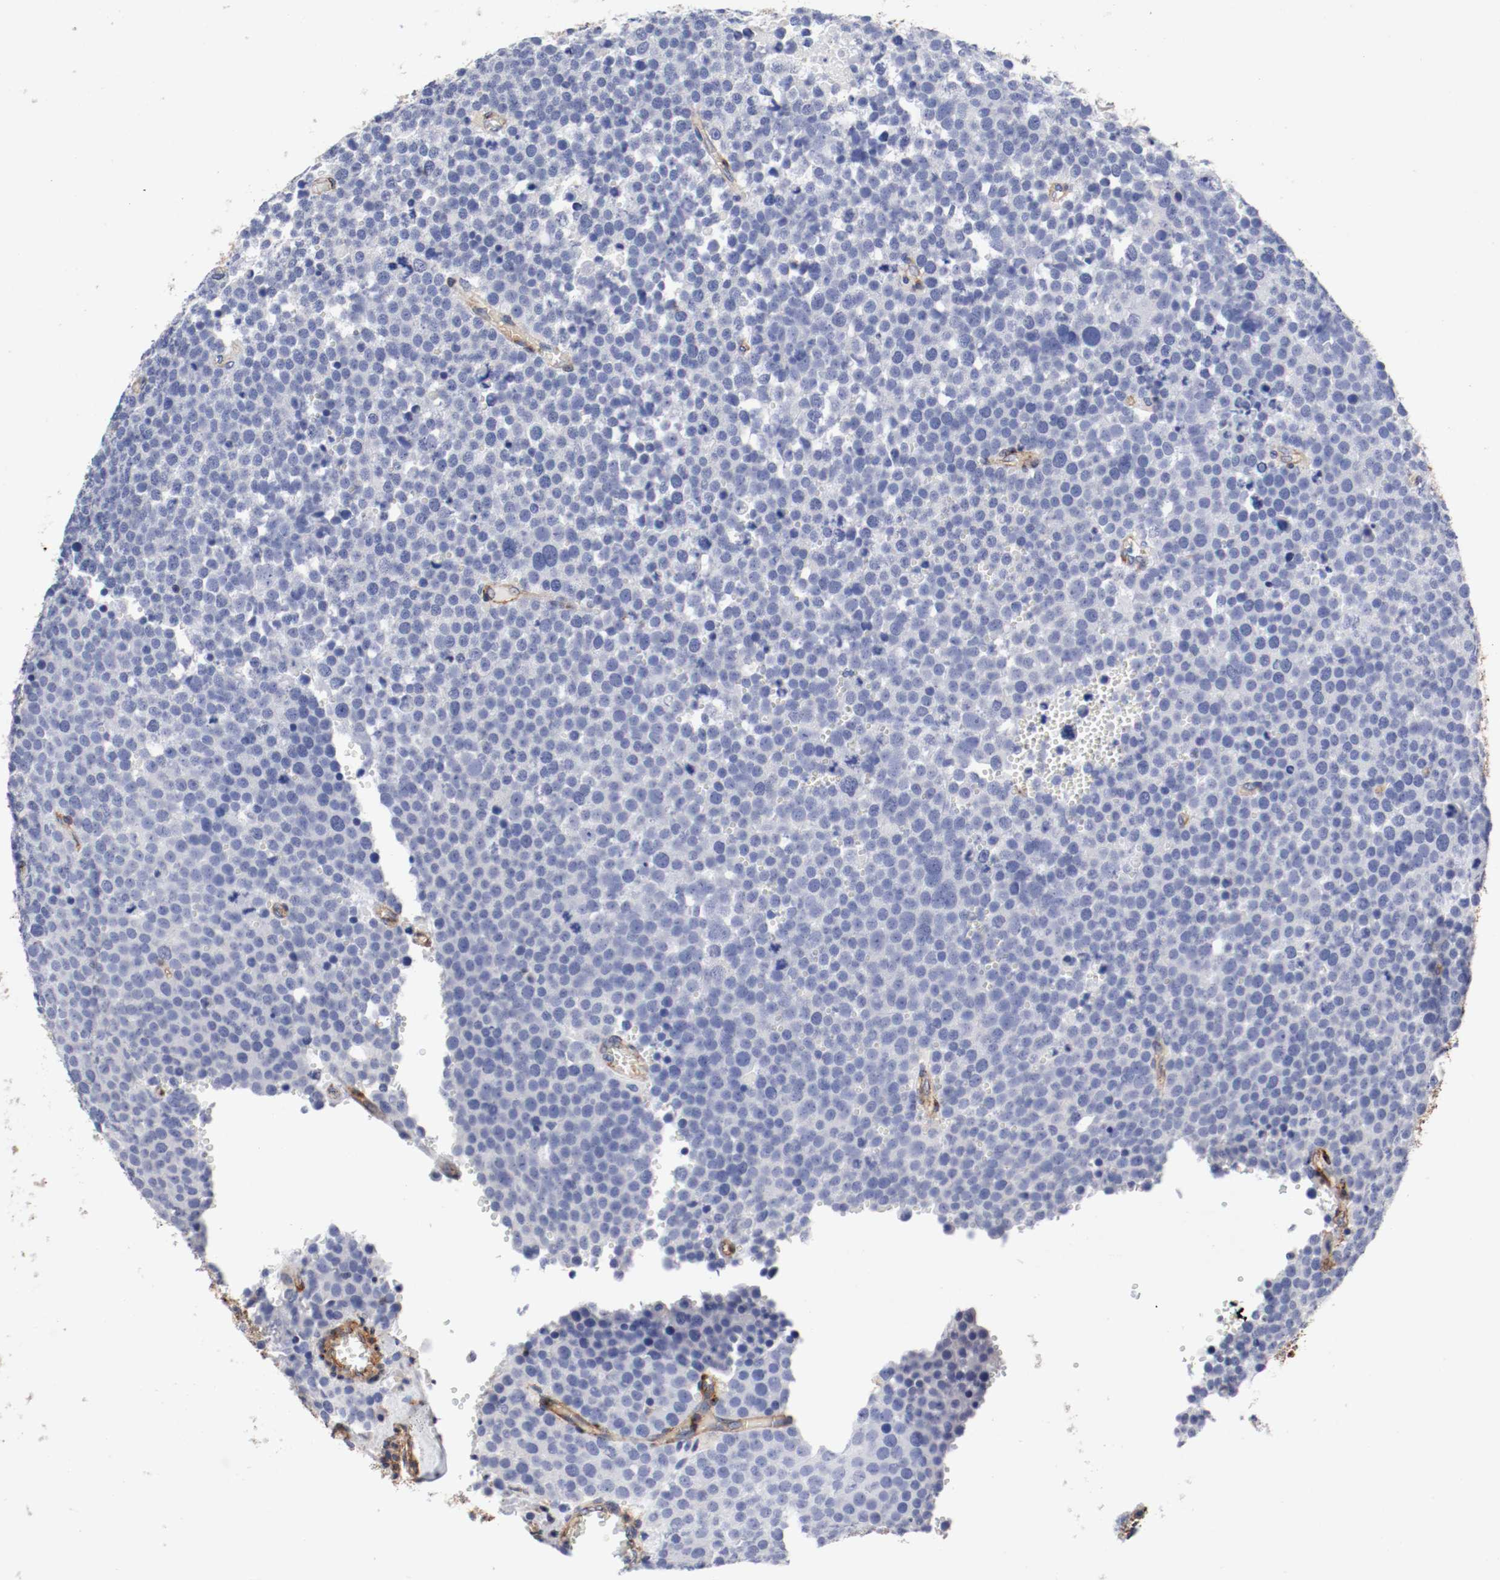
{"staining": {"intensity": "negative", "quantity": "none", "location": "none"}, "tissue": "testis cancer", "cell_type": "Tumor cells", "image_type": "cancer", "snomed": [{"axis": "morphology", "description": "Seminoma, NOS"}, {"axis": "topography", "description": "Testis"}], "caption": "This photomicrograph is of seminoma (testis) stained with IHC to label a protein in brown with the nuclei are counter-stained blue. There is no staining in tumor cells.", "gene": "IFITM1", "patient": {"sex": "male", "age": 71}}